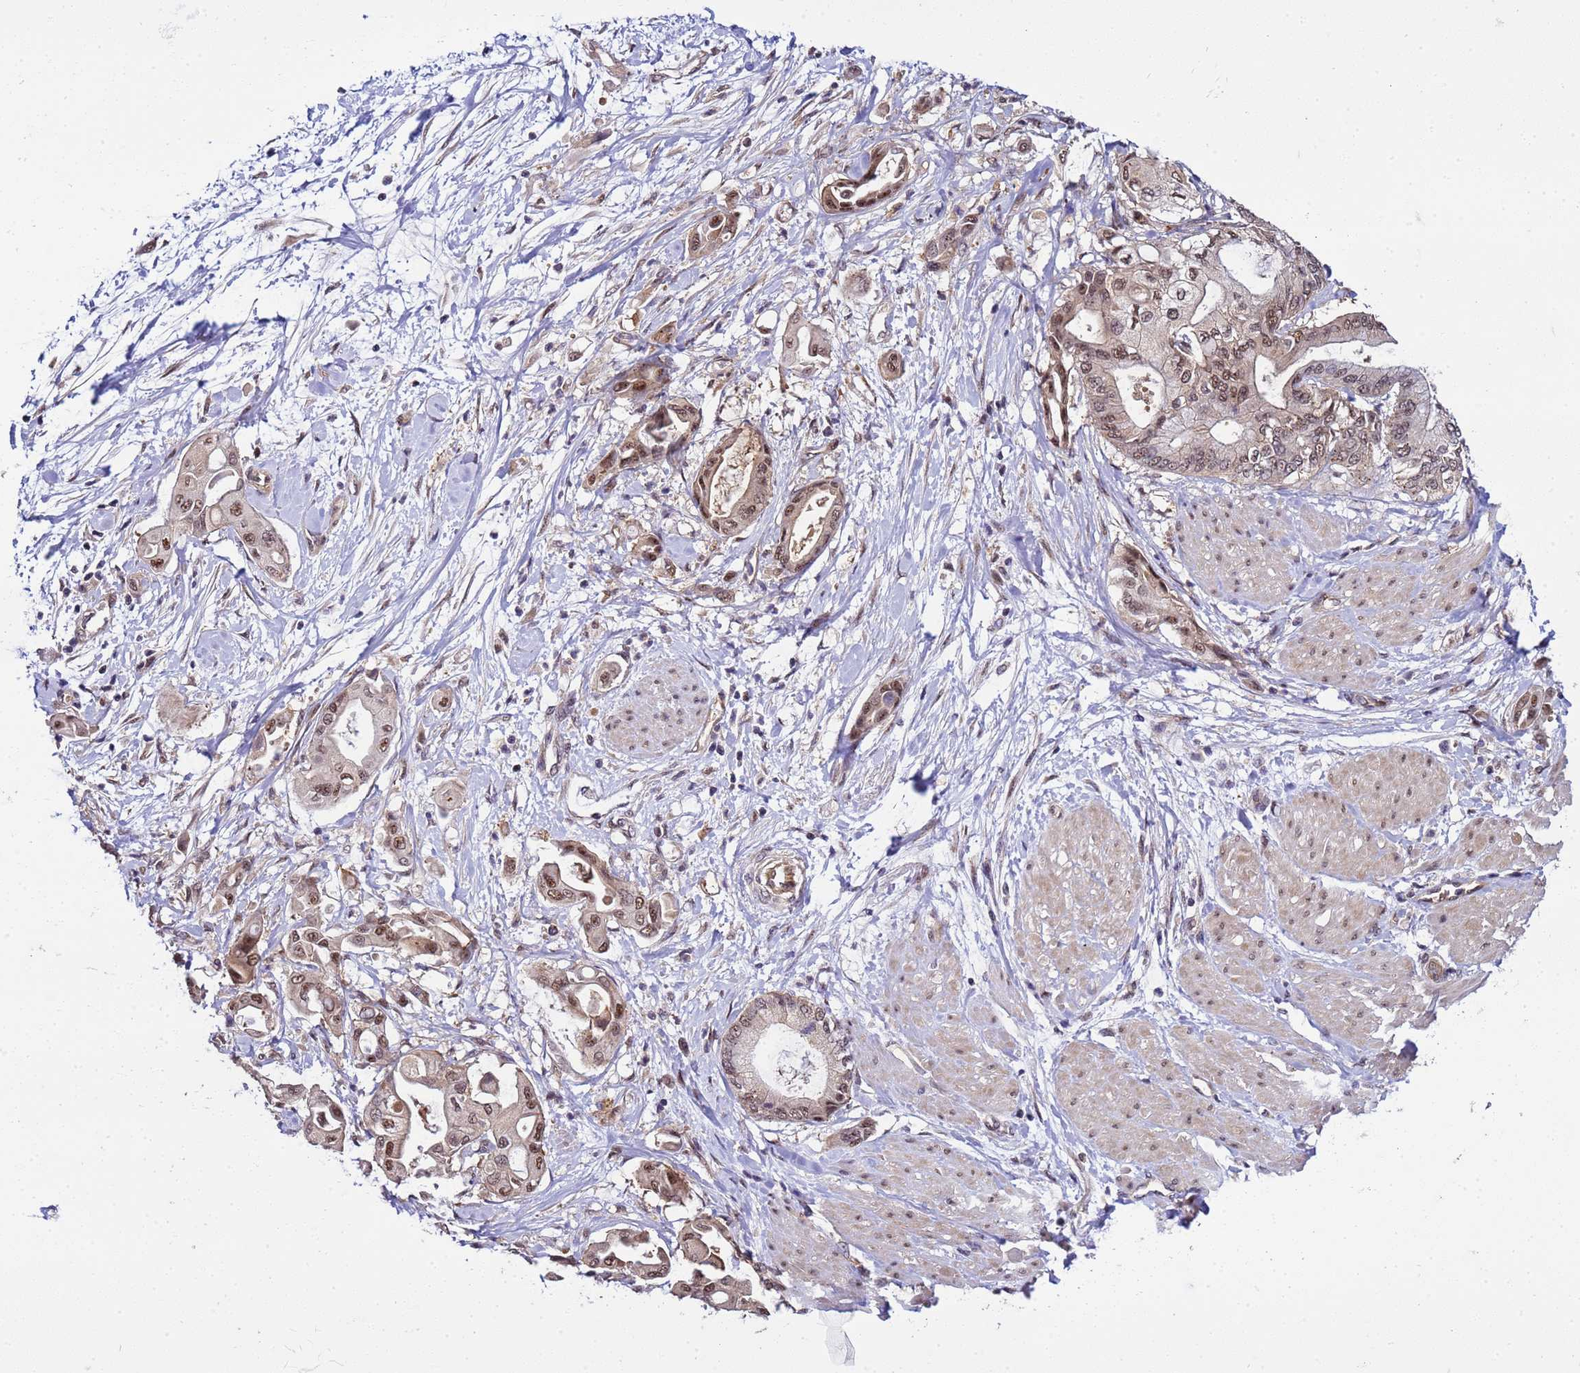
{"staining": {"intensity": "moderate", "quantity": ">75%", "location": "nuclear"}, "tissue": "pancreatic cancer", "cell_type": "Tumor cells", "image_type": "cancer", "snomed": [{"axis": "morphology", "description": "Adenocarcinoma, NOS"}, {"axis": "morphology", "description": "Adenocarcinoma, metastatic, NOS"}, {"axis": "topography", "description": "Lymph node"}, {"axis": "topography", "description": "Pancreas"}, {"axis": "topography", "description": "Duodenum"}], "caption": "Tumor cells demonstrate medium levels of moderate nuclear positivity in about >75% of cells in pancreatic cancer (metastatic adenocarcinoma). The protein of interest is shown in brown color, while the nuclei are stained blue.", "gene": "GEN1", "patient": {"sex": "female", "age": 64}}